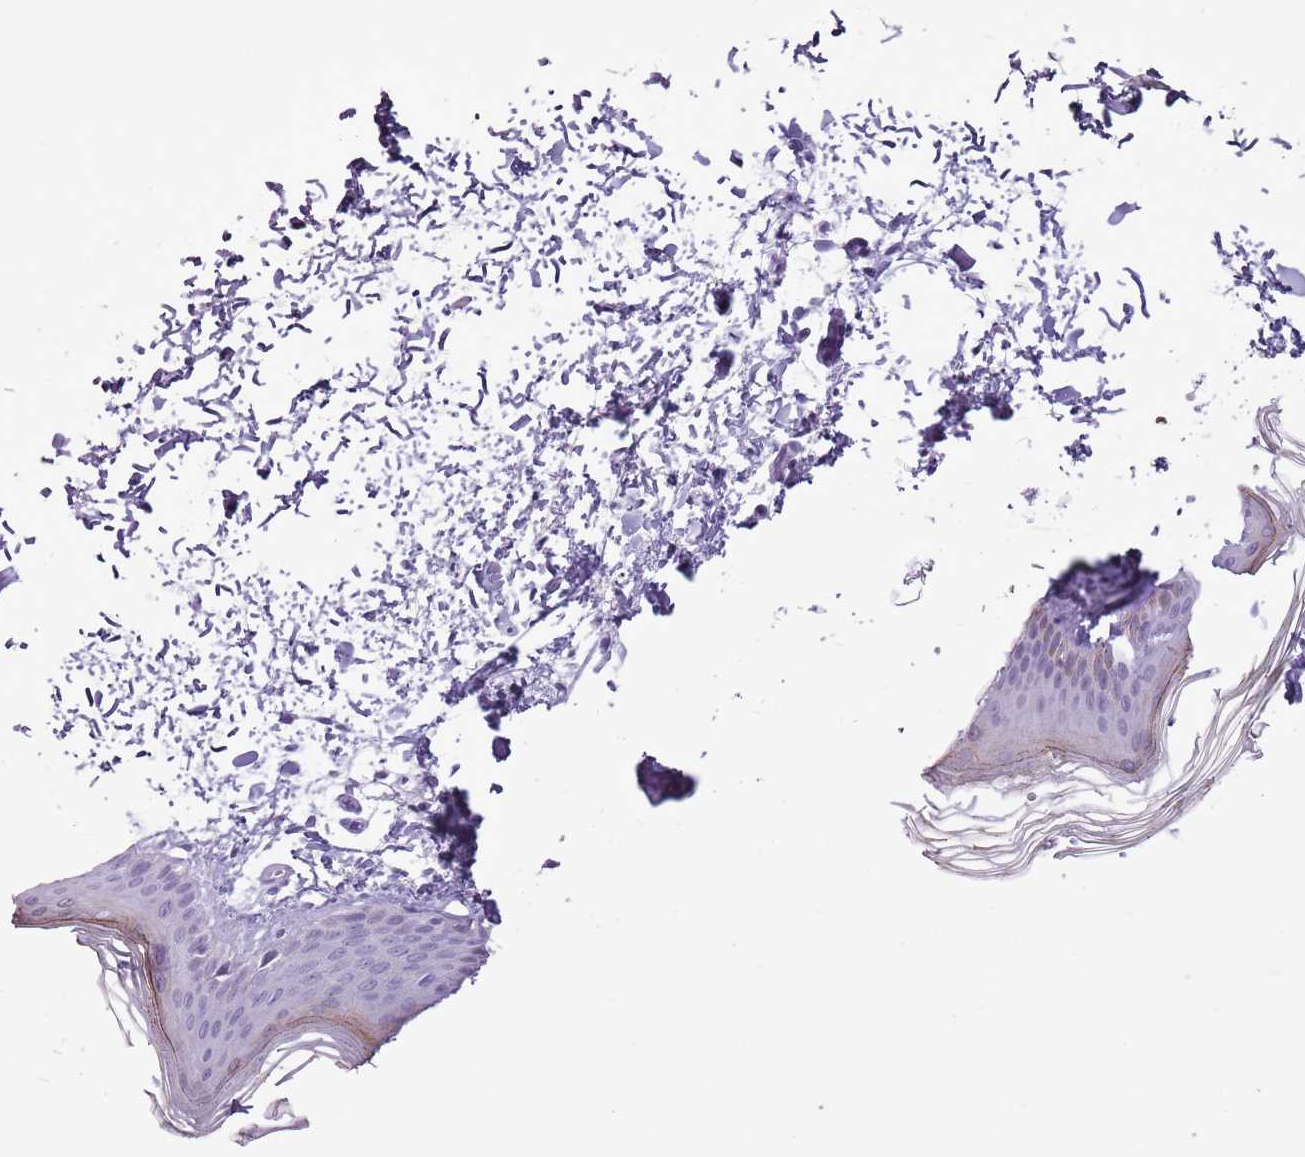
{"staining": {"intensity": "negative", "quantity": "none", "location": "none"}, "tissue": "skin", "cell_type": "Fibroblasts", "image_type": "normal", "snomed": [{"axis": "morphology", "description": "Normal tissue, NOS"}, {"axis": "topography", "description": "Skin"}], "caption": "High power microscopy histopathology image of an immunohistochemistry micrograph of normal skin, revealing no significant expression in fibroblasts.", "gene": "RPL3L", "patient": {"sex": "female", "age": 27}}